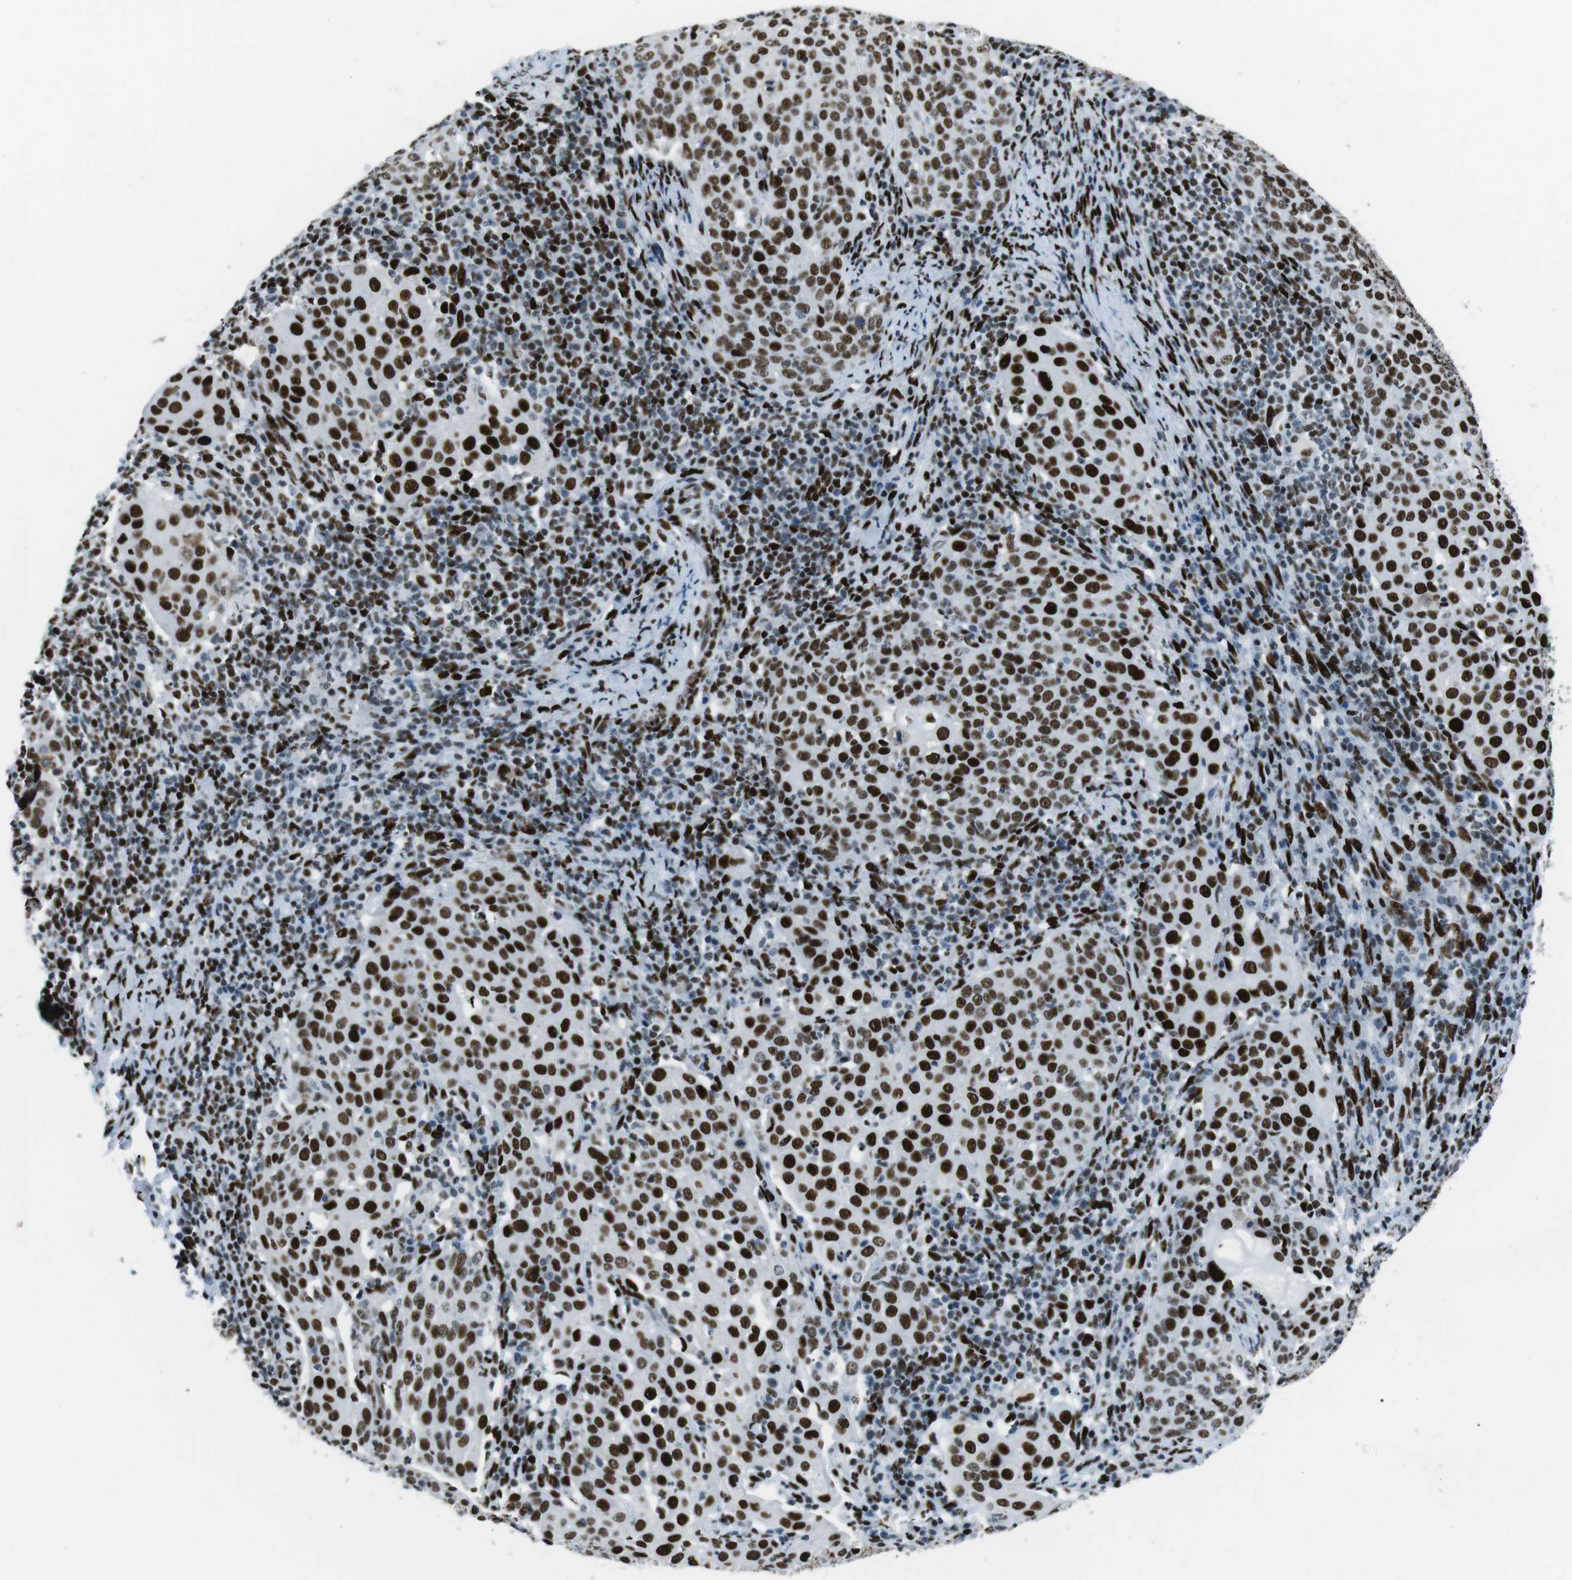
{"staining": {"intensity": "strong", "quantity": ">75%", "location": "nuclear"}, "tissue": "cervical cancer", "cell_type": "Tumor cells", "image_type": "cancer", "snomed": [{"axis": "morphology", "description": "Squamous cell carcinoma, NOS"}, {"axis": "topography", "description": "Cervix"}], "caption": "Protein expression analysis of cervical cancer (squamous cell carcinoma) exhibits strong nuclear expression in about >75% of tumor cells.", "gene": "PML", "patient": {"sex": "female", "age": 51}}